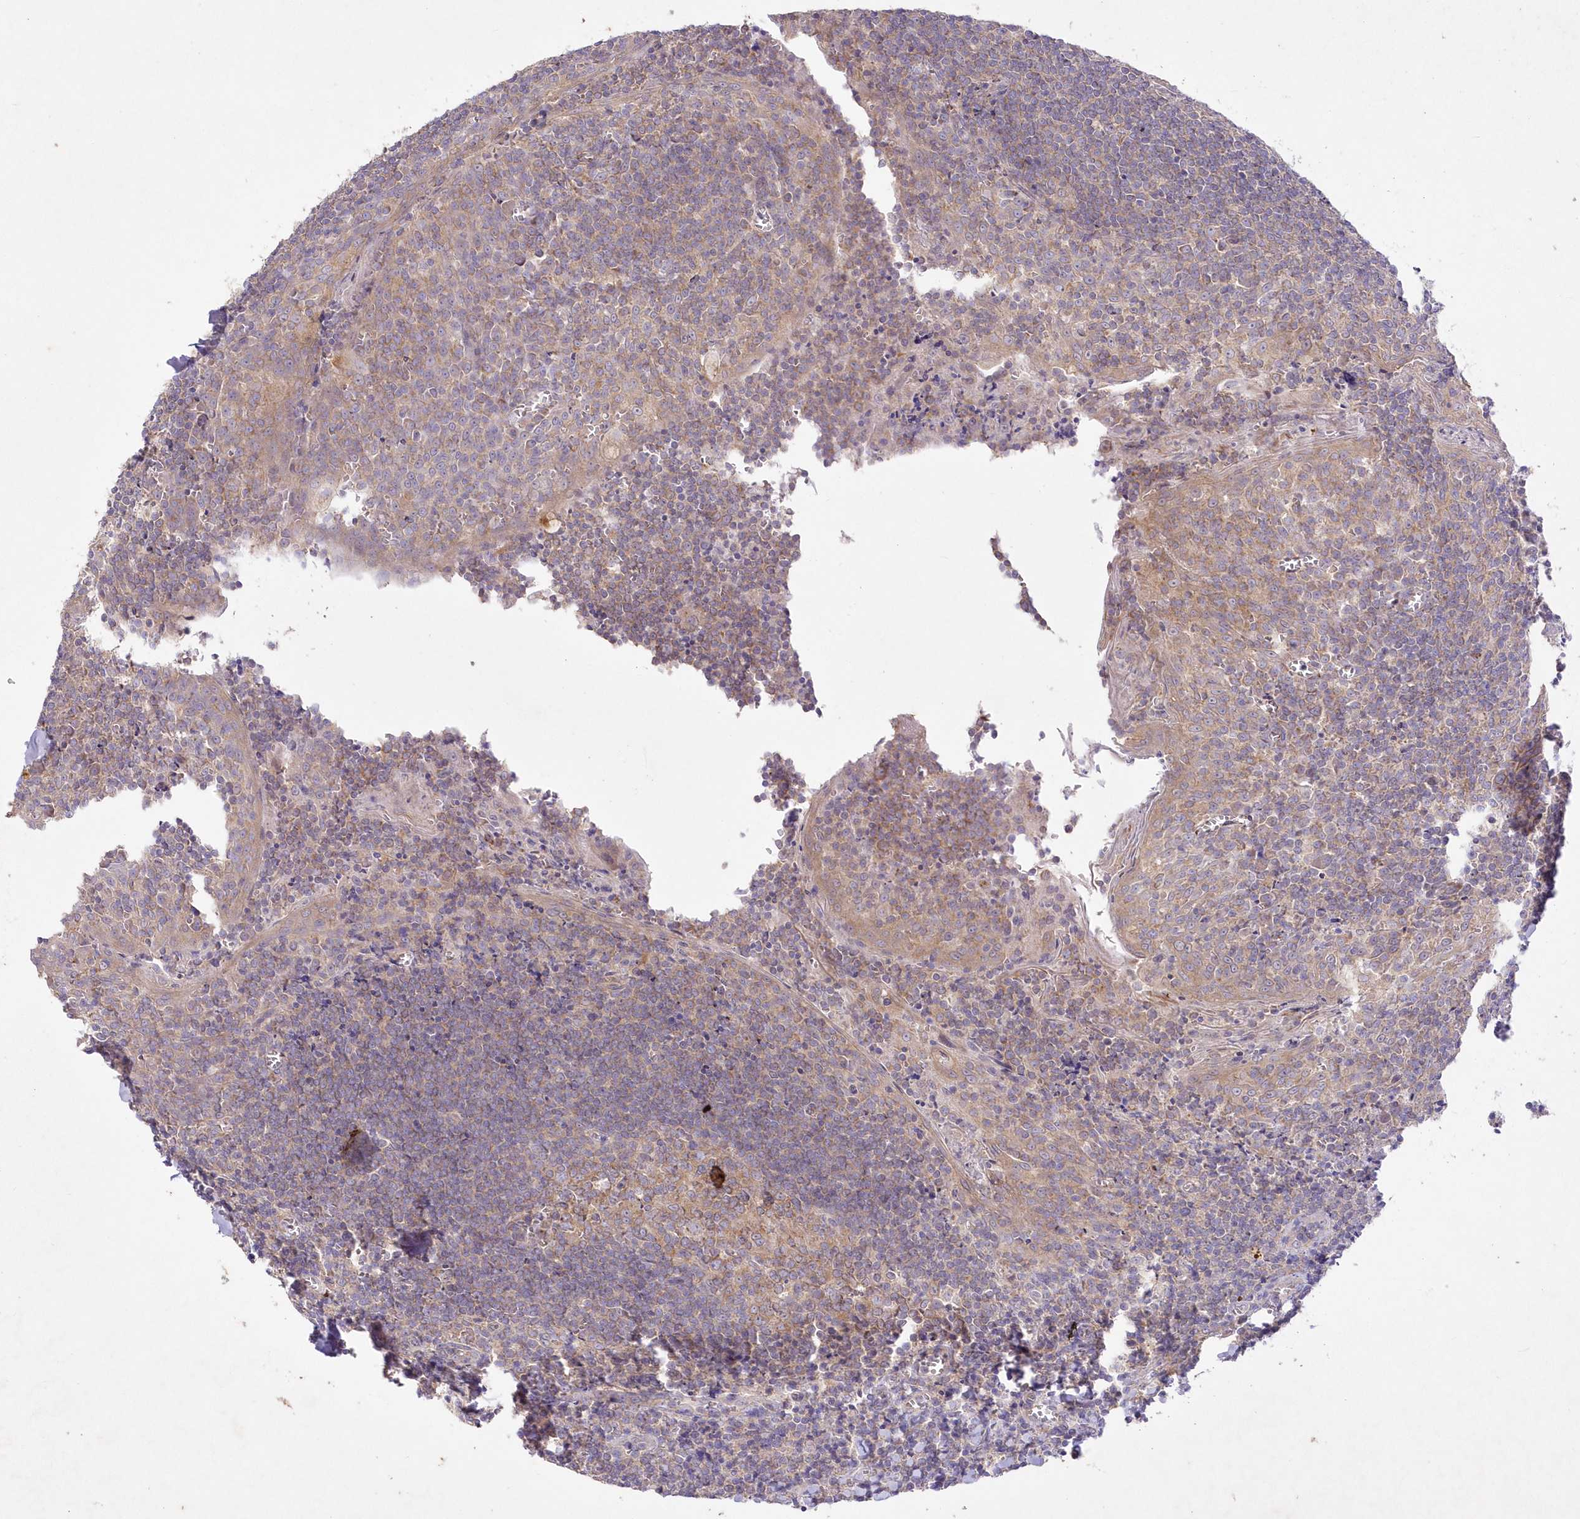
{"staining": {"intensity": "weak", "quantity": "25%-75%", "location": "cytoplasmic/membranous"}, "tissue": "tonsil", "cell_type": "Germinal center cells", "image_type": "normal", "snomed": [{"axis": "morphology", "description": "Normal tissue, NOS"}, {"axis": "topography", "description": "Tonsil"}], "caption": "This photomicrograph shows IHC staining of normal tonsil, with low weak cytoplasmic/membranous expression in approximately 25%-75% of germinal center cells.", "gene": "ITSN2", "patient": {"sex": "male", "age": 27}}